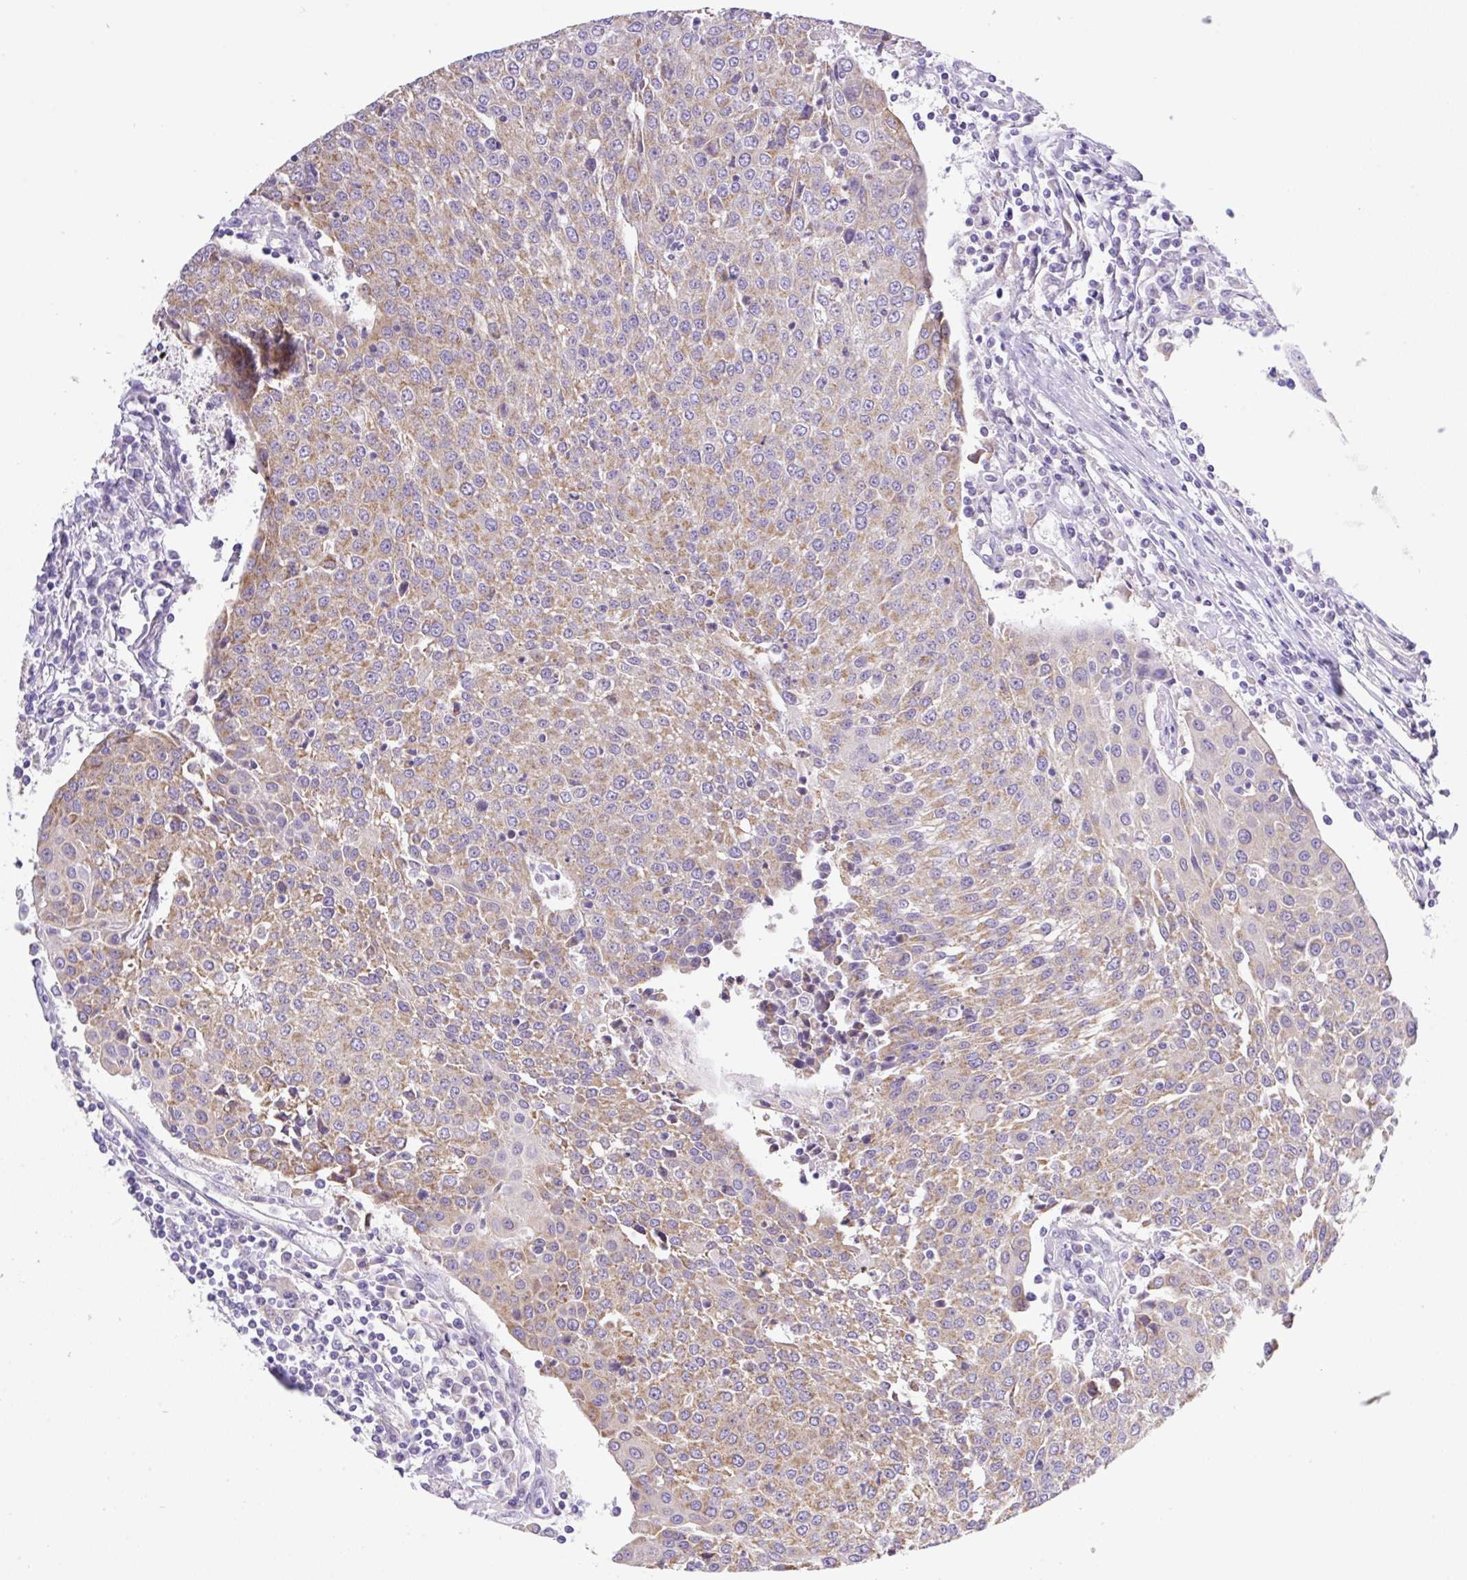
{"staining": {"intensity": "moderate", "quantity": ">75%", "location": "cytoplasmic/membranous"}, "tissue": "urothelial cancer", "cell_type": "Tumor cells", "image_type": "cancer", "snomed": [{"axis": "morphology", "description": "Urothelial carcinoma, High grade"}, {"axis": "topography", "description": "Urinary bladder"}], "caption": "Tumor cells exhibit moderate cytoplasmic/membranous positivity in about >75% of cells in high-grade urothelial carcinoma.", "gene": "CAMK2B", "patient": {"sex": "female", "age": 85}}